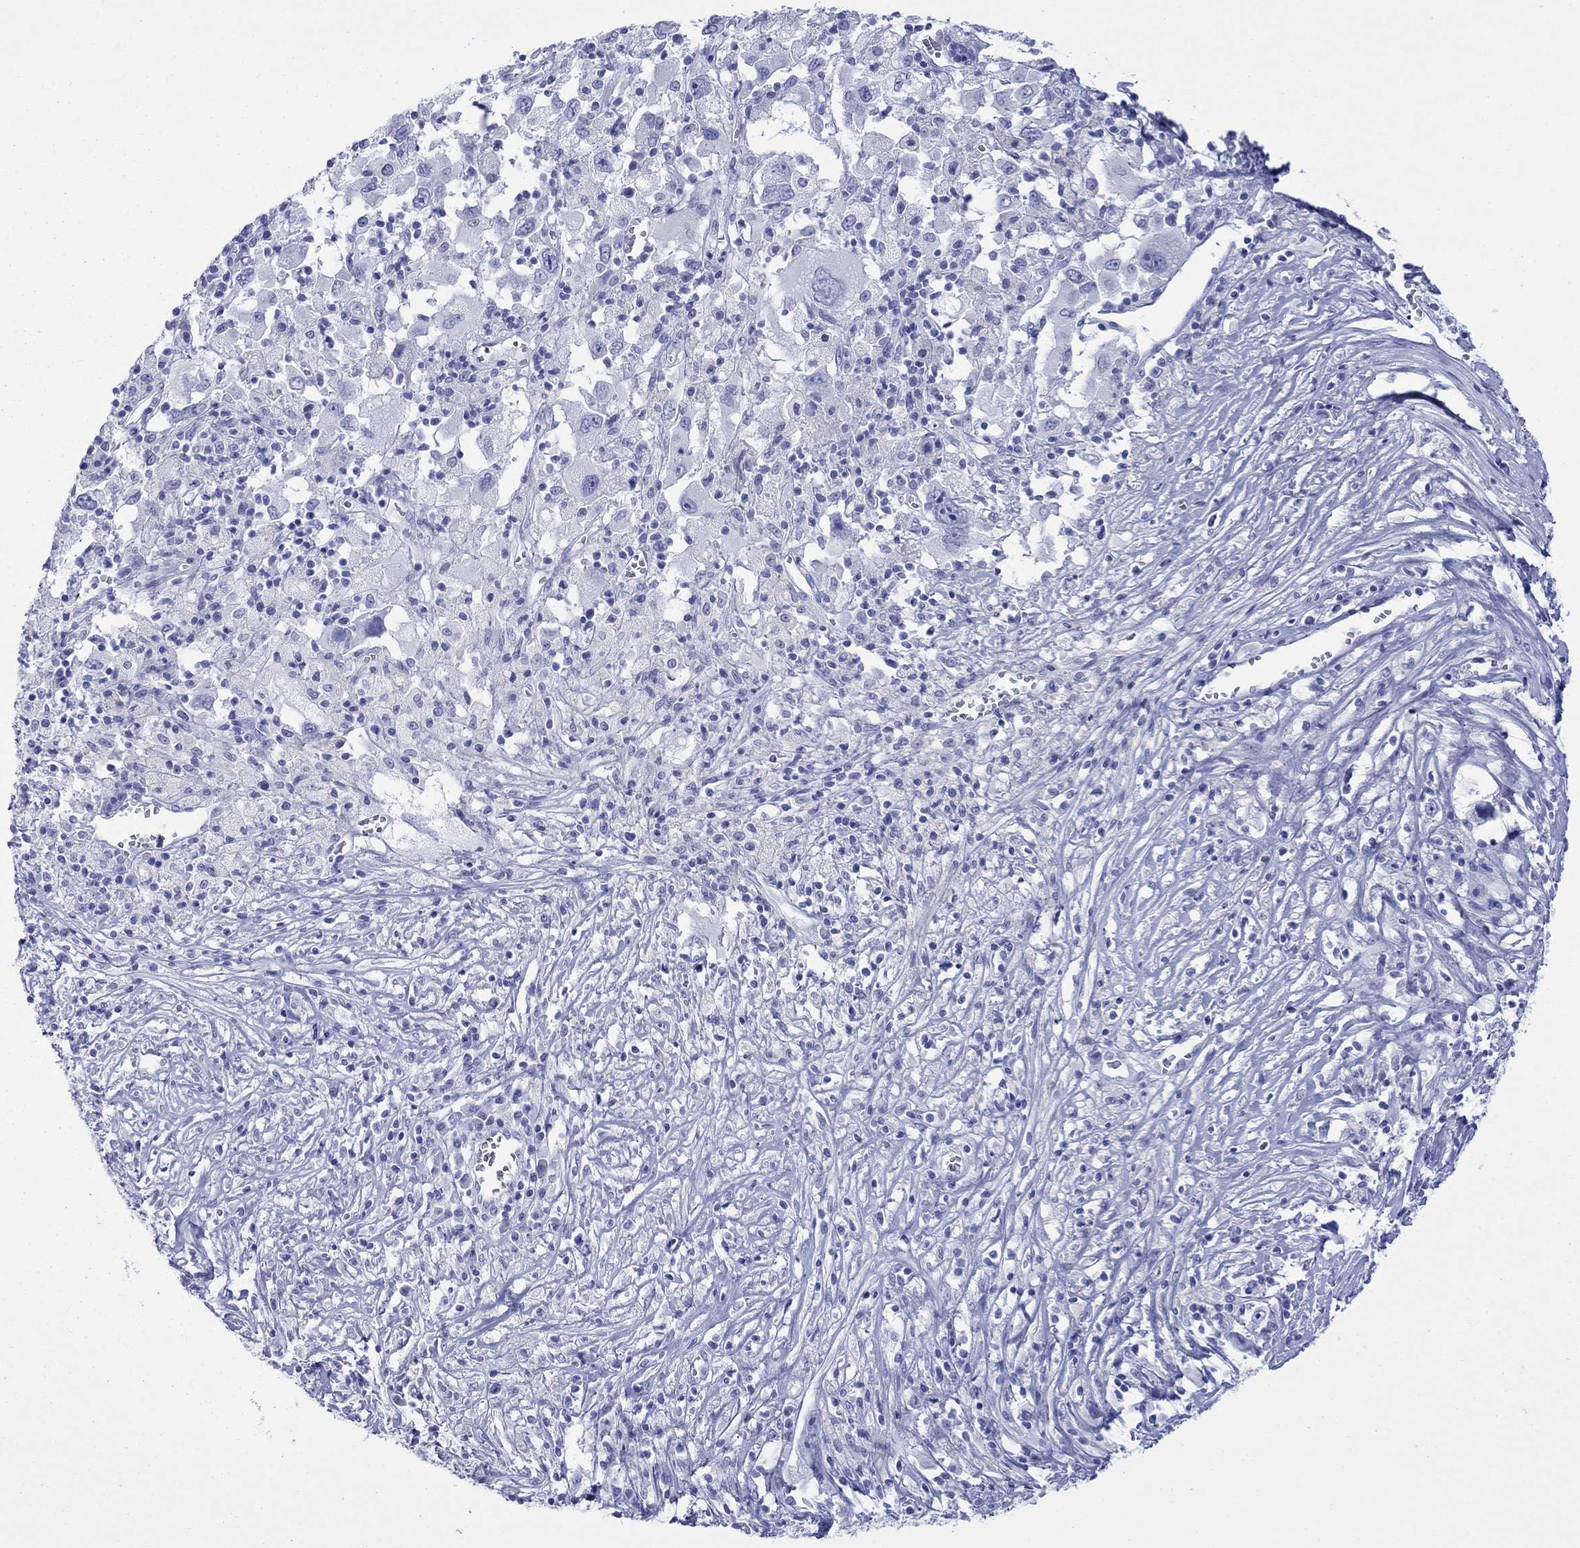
{"staining": {"intensity": "negative", "quantity": "none", "location": "none"}, "tissue": "melanoma", "cell_type": "Tumor cells", "image_type": "cancer", "snomed": [{"axis": "morphology", "description": "Malignant melanoma, Metastatic site"}, {"axis": "topography", "description": "Soft tissue"}], "caption": "Melanoma was stained to show a protein in brown. There is no significant positivity in tumor cells.", "gene": "MLANA", "patient": {"sex": "male", "age": 50}}